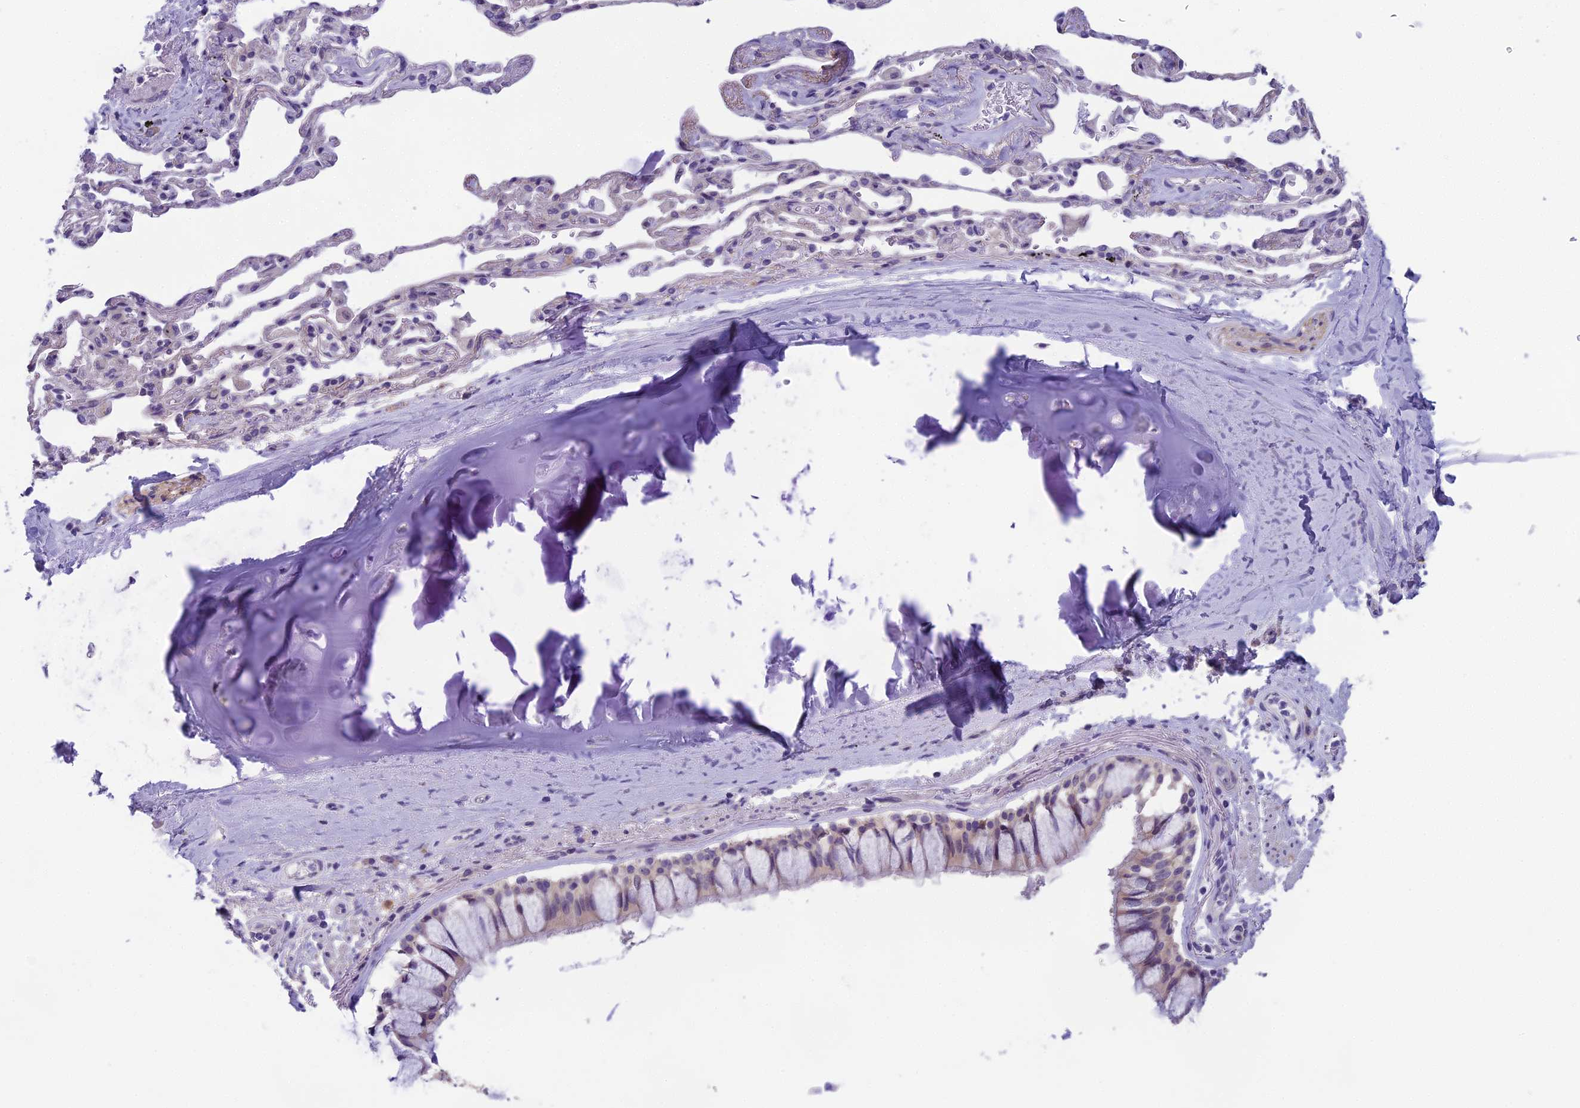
{"staining": {"intensity": "weak", "quantity": "25%-75%", "location": "cytoplasmic/membranous"}, "tissue": "bronchus", "cell_type": "Respiratory epithelial cells", "image_type": "normal", "snomed": [{"axis": "morphology", "description": "Normal tissue, NOS"}, {"axis": "topography", "description": "Cartilage tissue"}], "caption": "A photomicrograph of bronchus stained for a protein shows weak cytoplasmic/membranous brown staining in respiratory epithelial cells.", "gene": "ARHGEF37", "patient": {"sex": "male", "age": 63}}